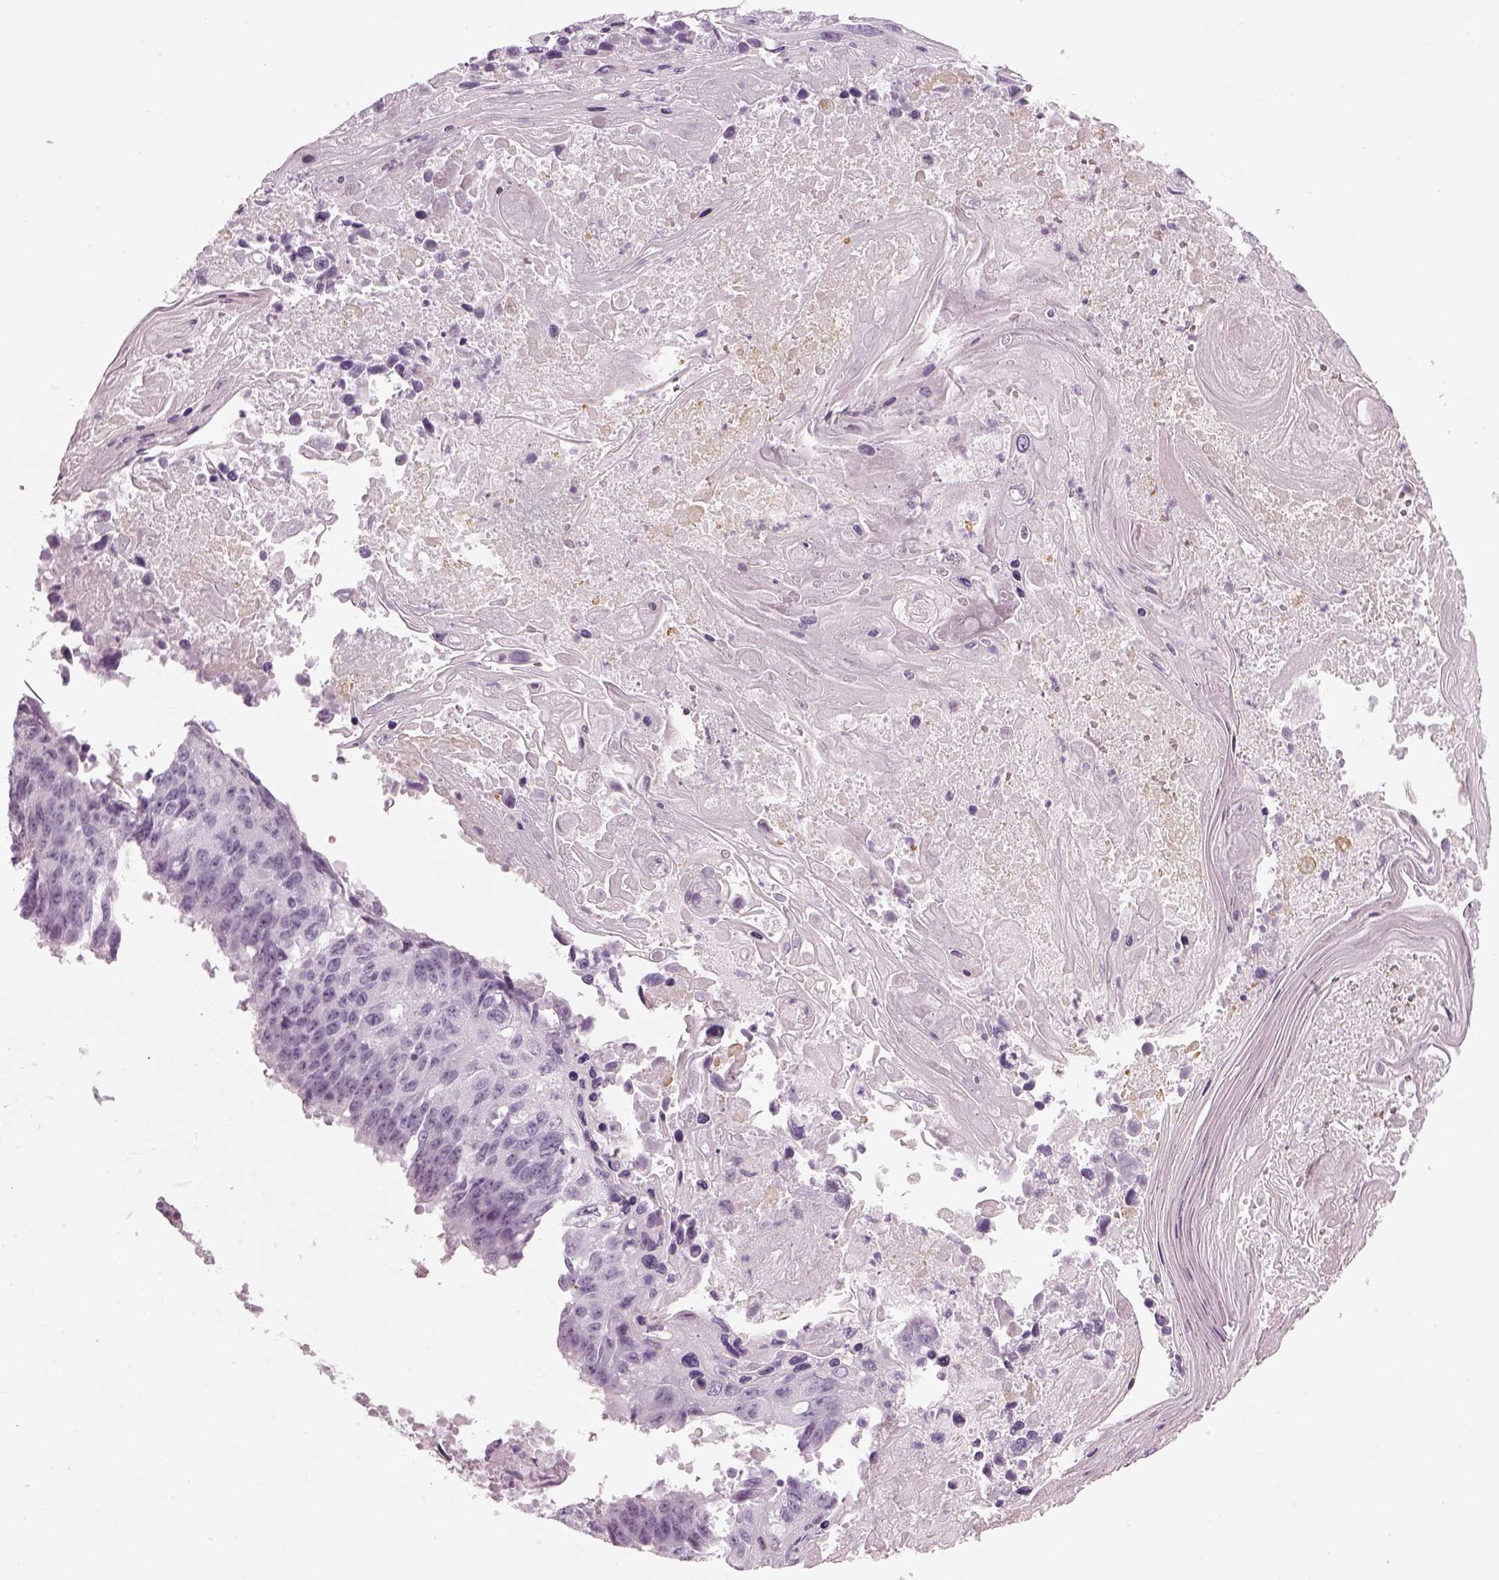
{"staining": {"intensity": "negative", "quantity": "none", "location": "none"}, "tissue": "lung cancer", "cell_type": "Tumor cells", "image_type": "cancer", "snomed": [{"axis": "morphology", "description": "Squamous cell carcinoma, NOS"}, {"axis": "topography", "description": "Lung"}], "caption": "An IHC photomicrograph of lung squamous cell carcinoma is shown. There is no staining in tumor cells of lung squamous cell carcinoma.", "gene": "SAG", "patient": {"sex": "male", "age": 73}}